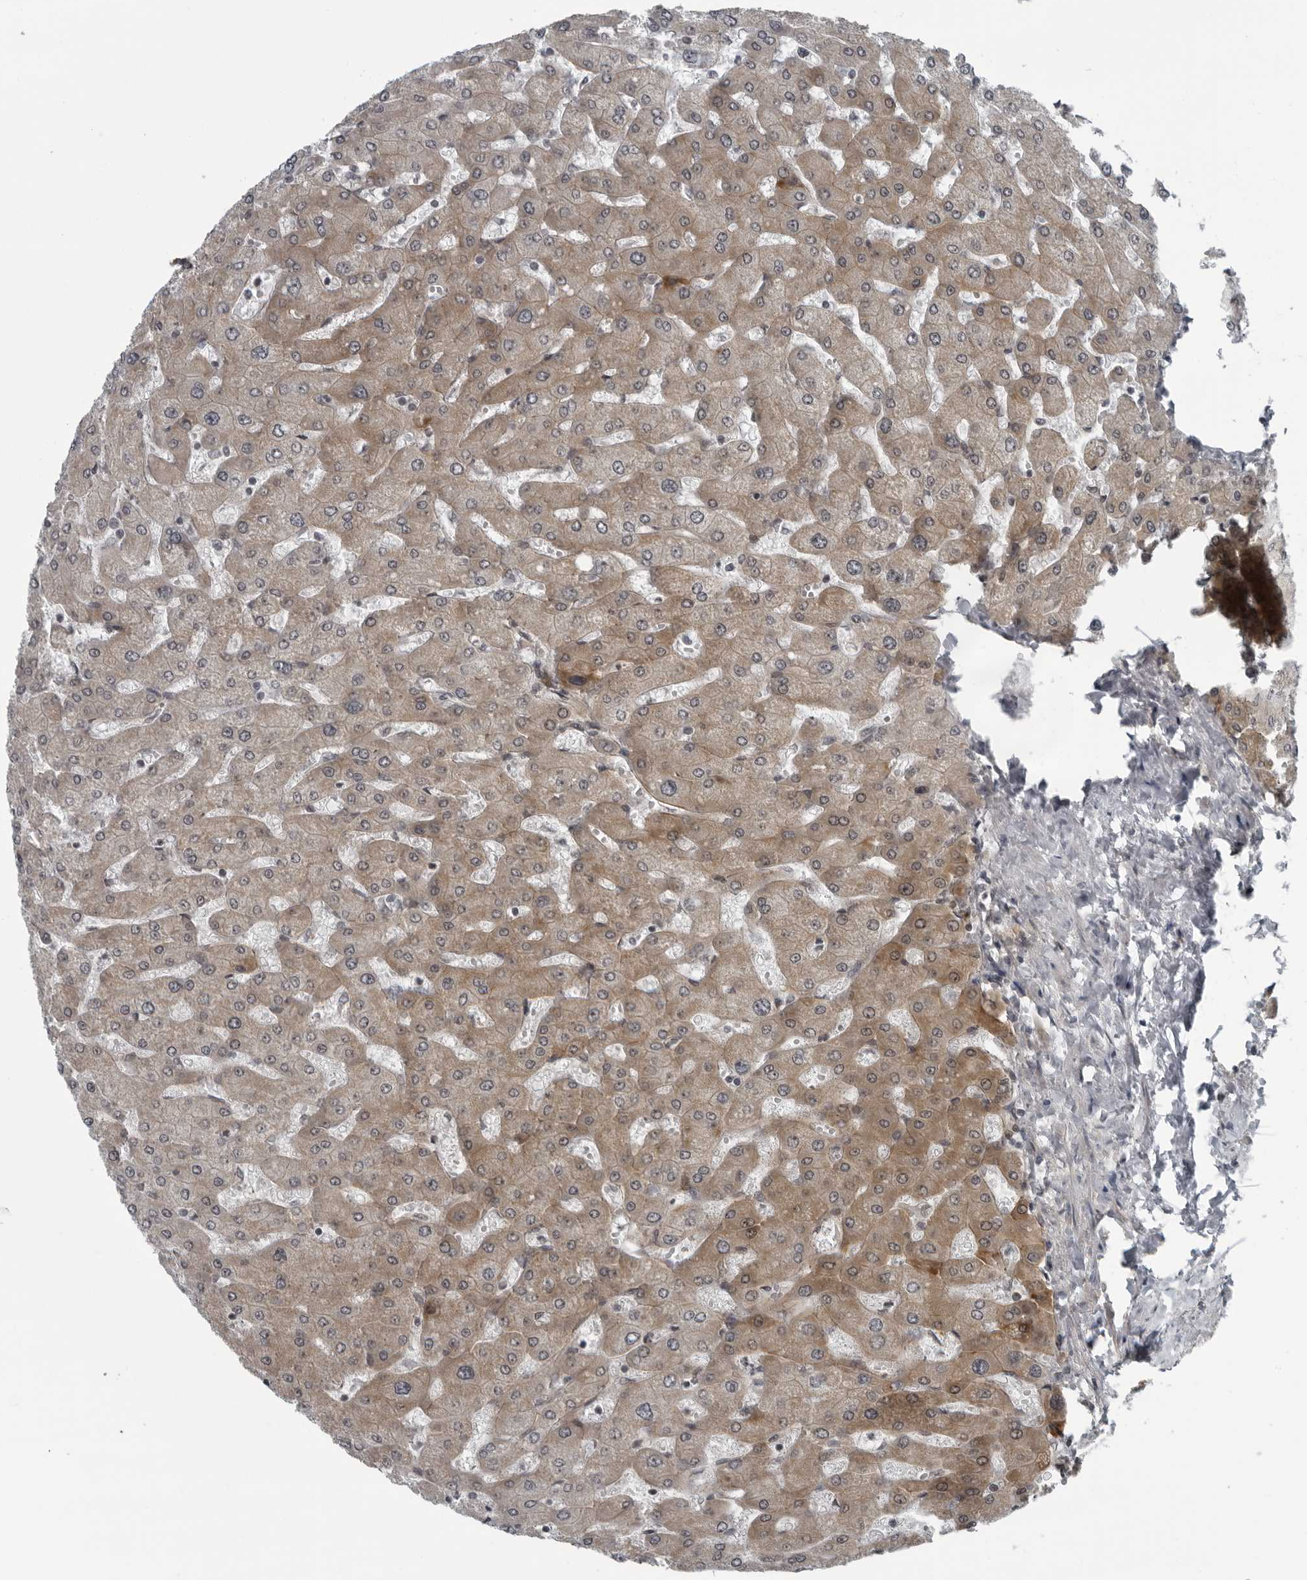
{"staining": {"intensity": "weak", "quantity": ">75%", "location": "cytoplasmic/membranous"}, "tissue": "liver", "cell_type": "Cholangiocytes", "image_type": "normal", "snomed": [{"axis": "morphology", "description": "Normal tissue, NOS"}, {"axis": "topography", "description": "Liver"}], "caption": "Cholangiocytes display low levels of weak cytoplasmic/membranous expression in approximately >75% of cells in benign liver. The staining was performed using DAB to visualize the protein expression in brown, while the nuclei were stained in blue with hematoxylin (Magnification: 20x).", "gene": "FAM102B", "patient": {"sex": "male", "age": 55}}